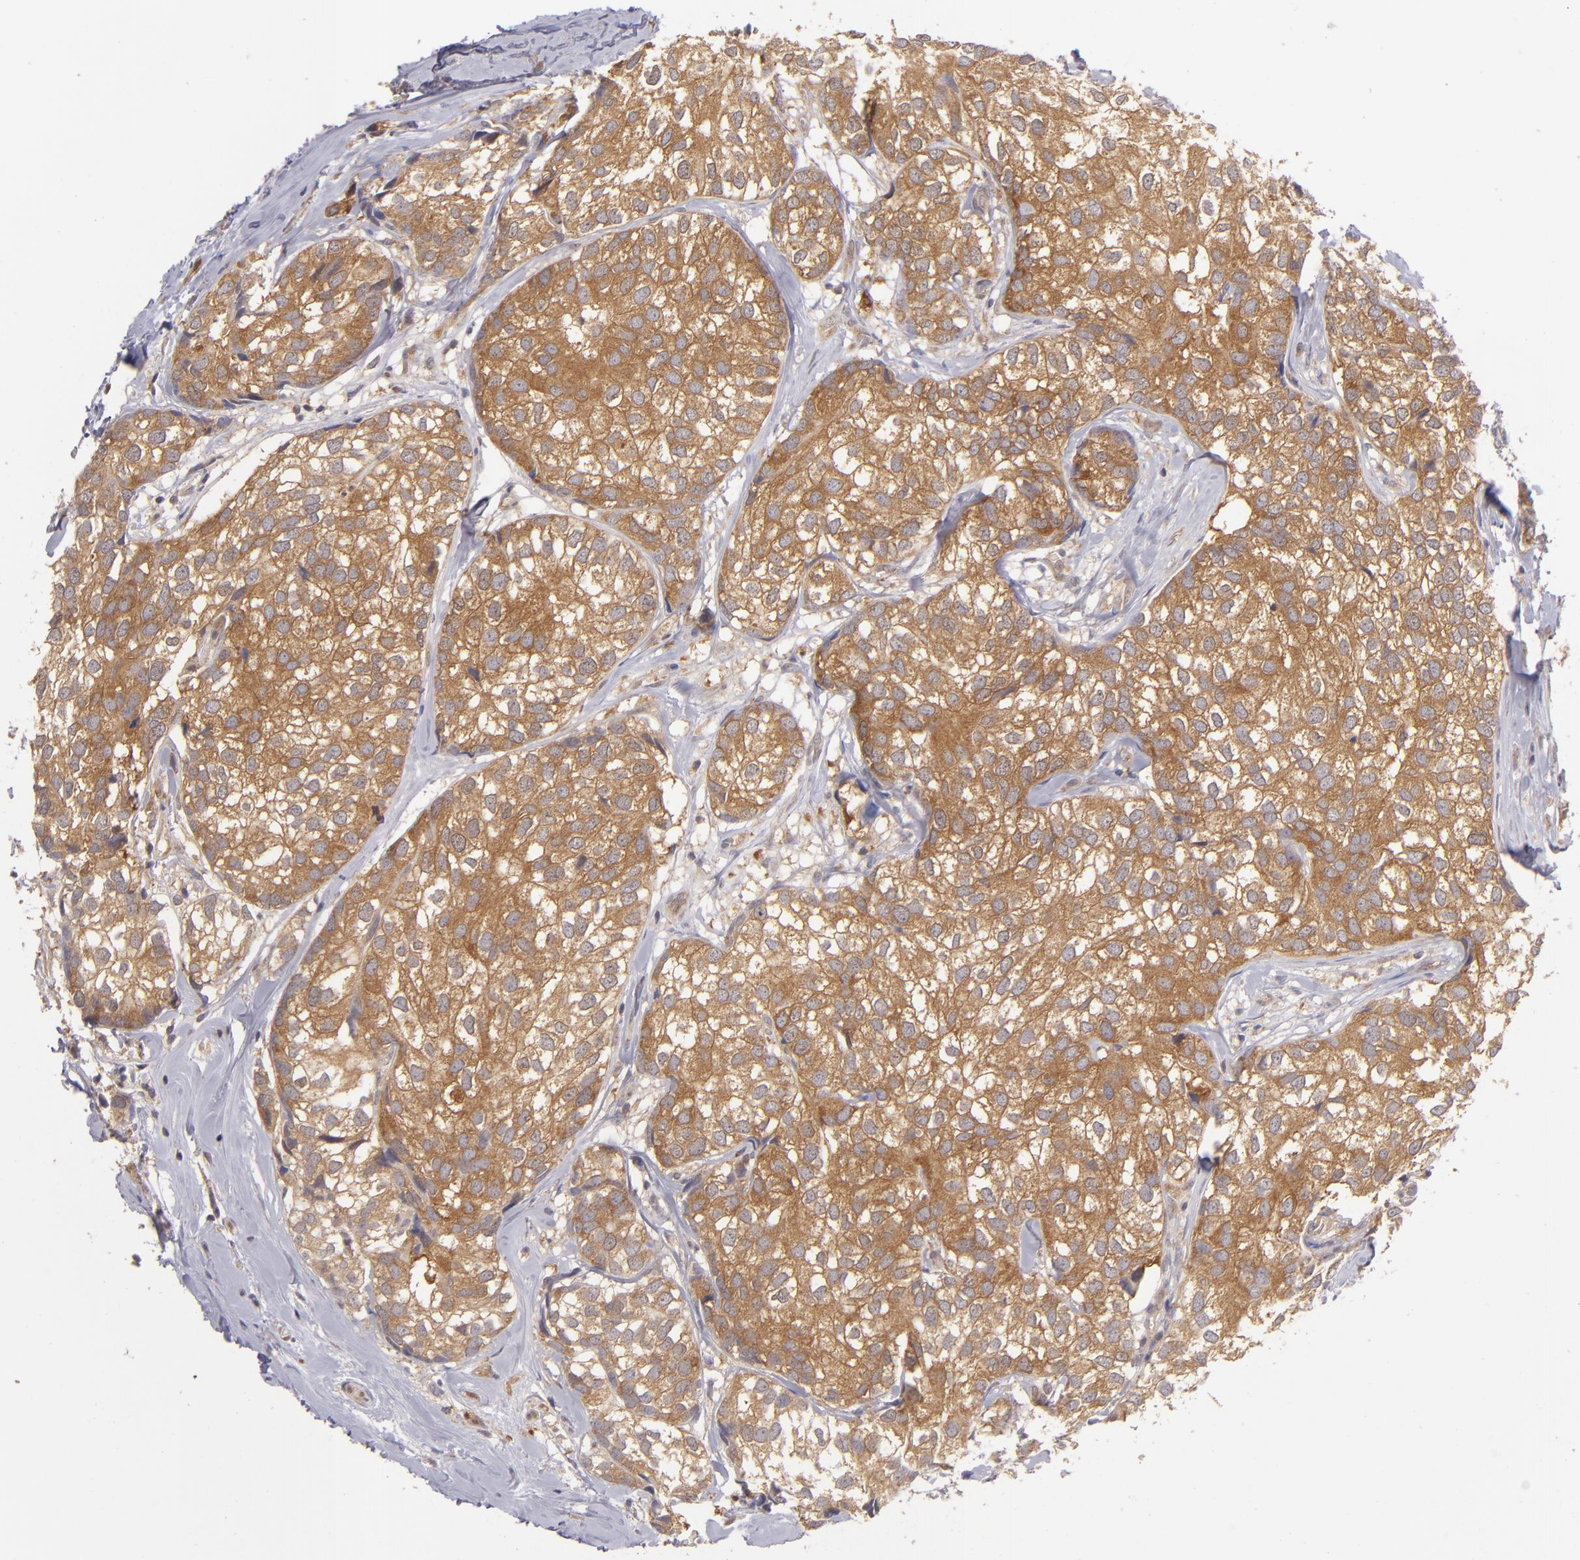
{"staining": {"intensity": "moderate", "quantity": ">75%", "location": "cytoplasmic/membranous"}, "tissue": "breast cancer", "cell_type": "Tumor cells", "image_type": "cancer", "snomed": [{"axis": "morphology", "description": "Duct carcinoma"}, {"axis": "topography", "description": "Breast"}], "caption": "A high-resolution histopathology image shows immunohistochemistry (IHC) staining of breast invasive ductal carcinoma, which reveals moderate cytoplasmic/membranous staining in approximately >75% of tumor cells.", "gene": "PTPN13", "patient": {"sex": "female", "age": 68}}